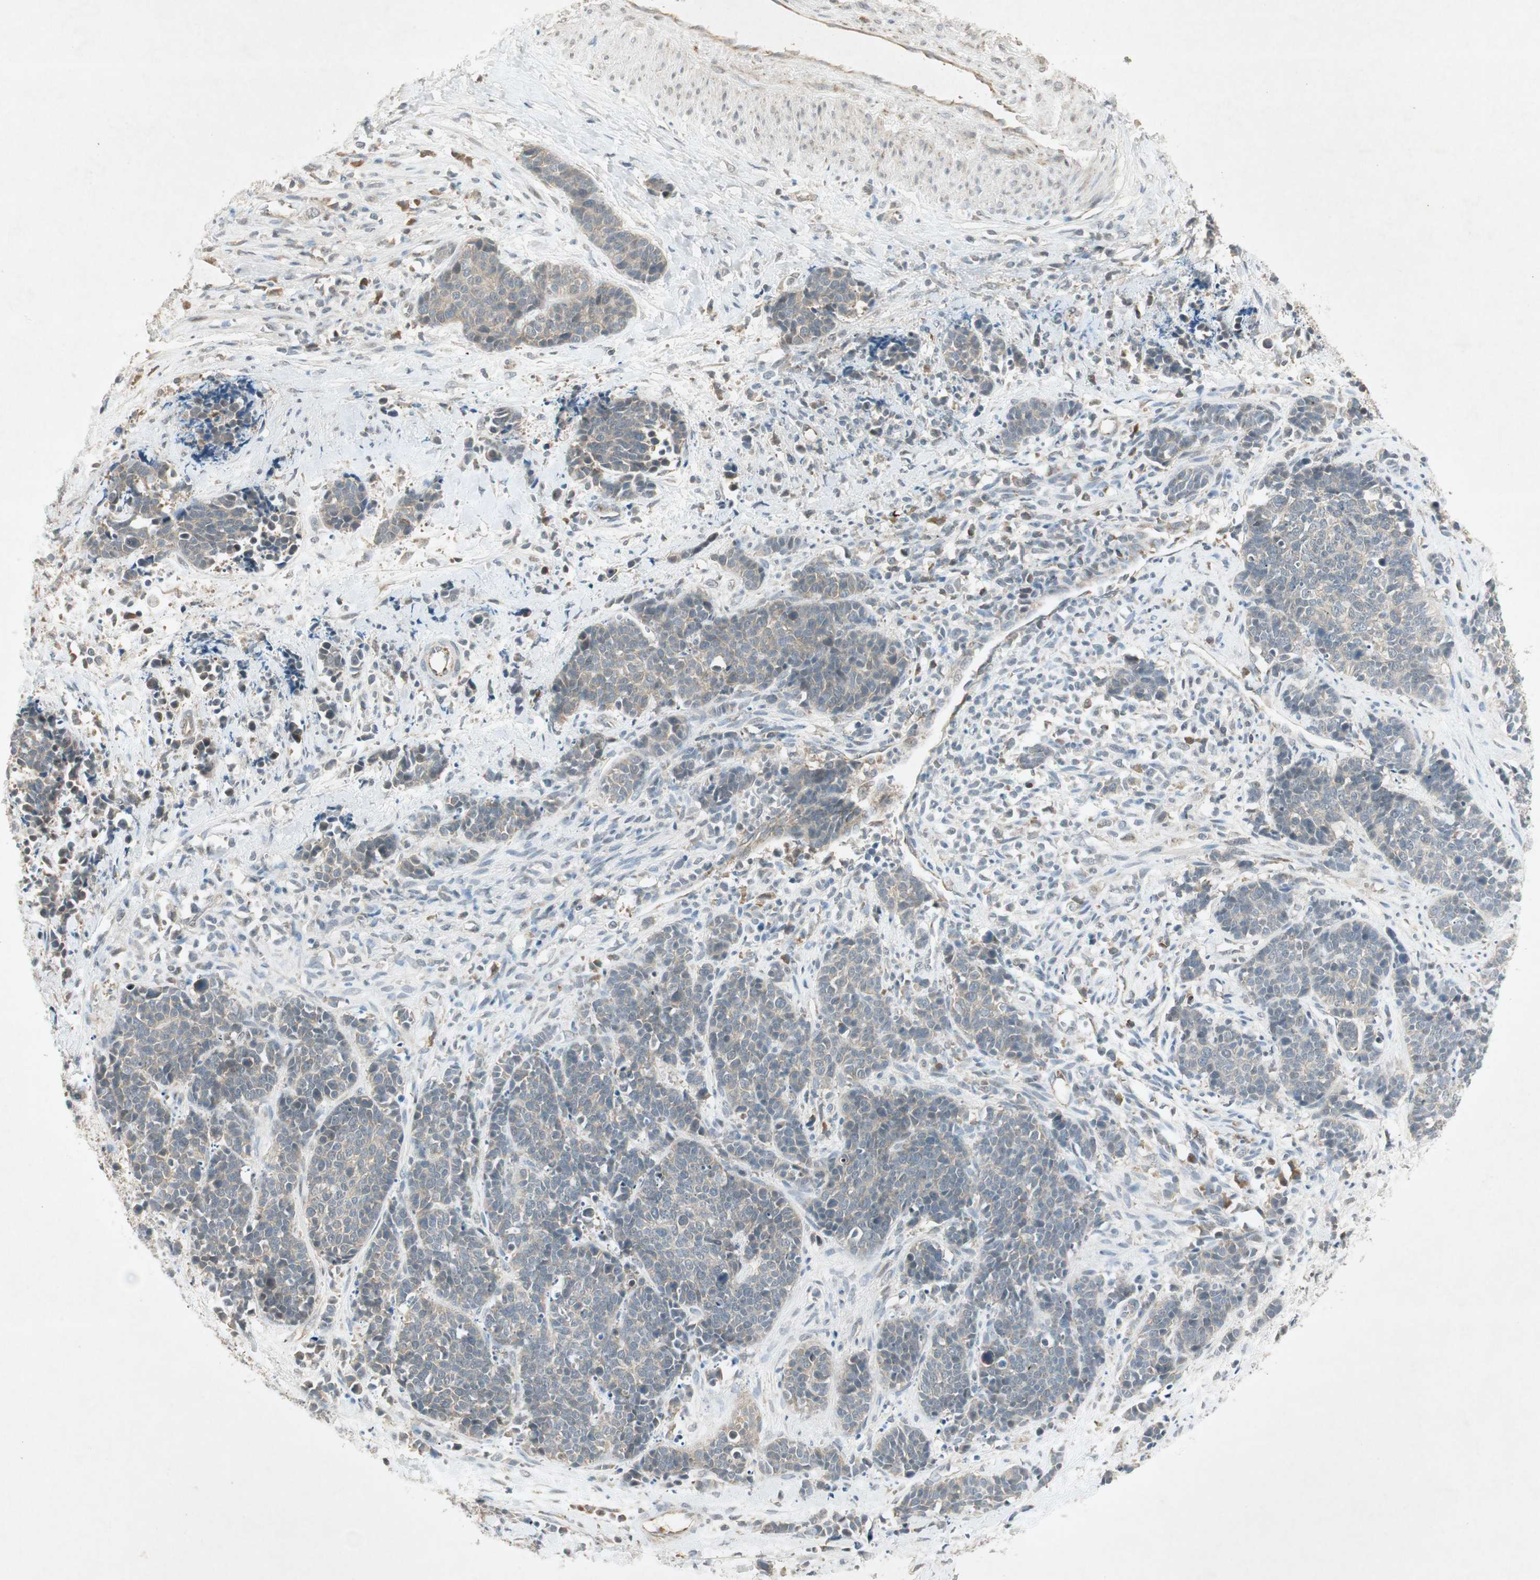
{"staining": {"intensity": "weak", "quantity": "25%-75%", "location": "cytoplasmic/membranous"}, "tissue": "cervical cancer", "cell_type": "Tumor cells", "image_type": "cancer", "snomed": [{"axis": "morphology", "description": "Squamous cell carcinoma, NOS"}, {"axis": "topography", "description": "Cervix"}], "caption": "A micrograph showing weak cytoplasmic/membranous expression in approximately 25%-75% of tumor cells in cervical squamous cell carcinoma, as visualized by brown immunohistochemical staining.", "gene": "USP2", "patient": {"sex": "female", "age": 35}}